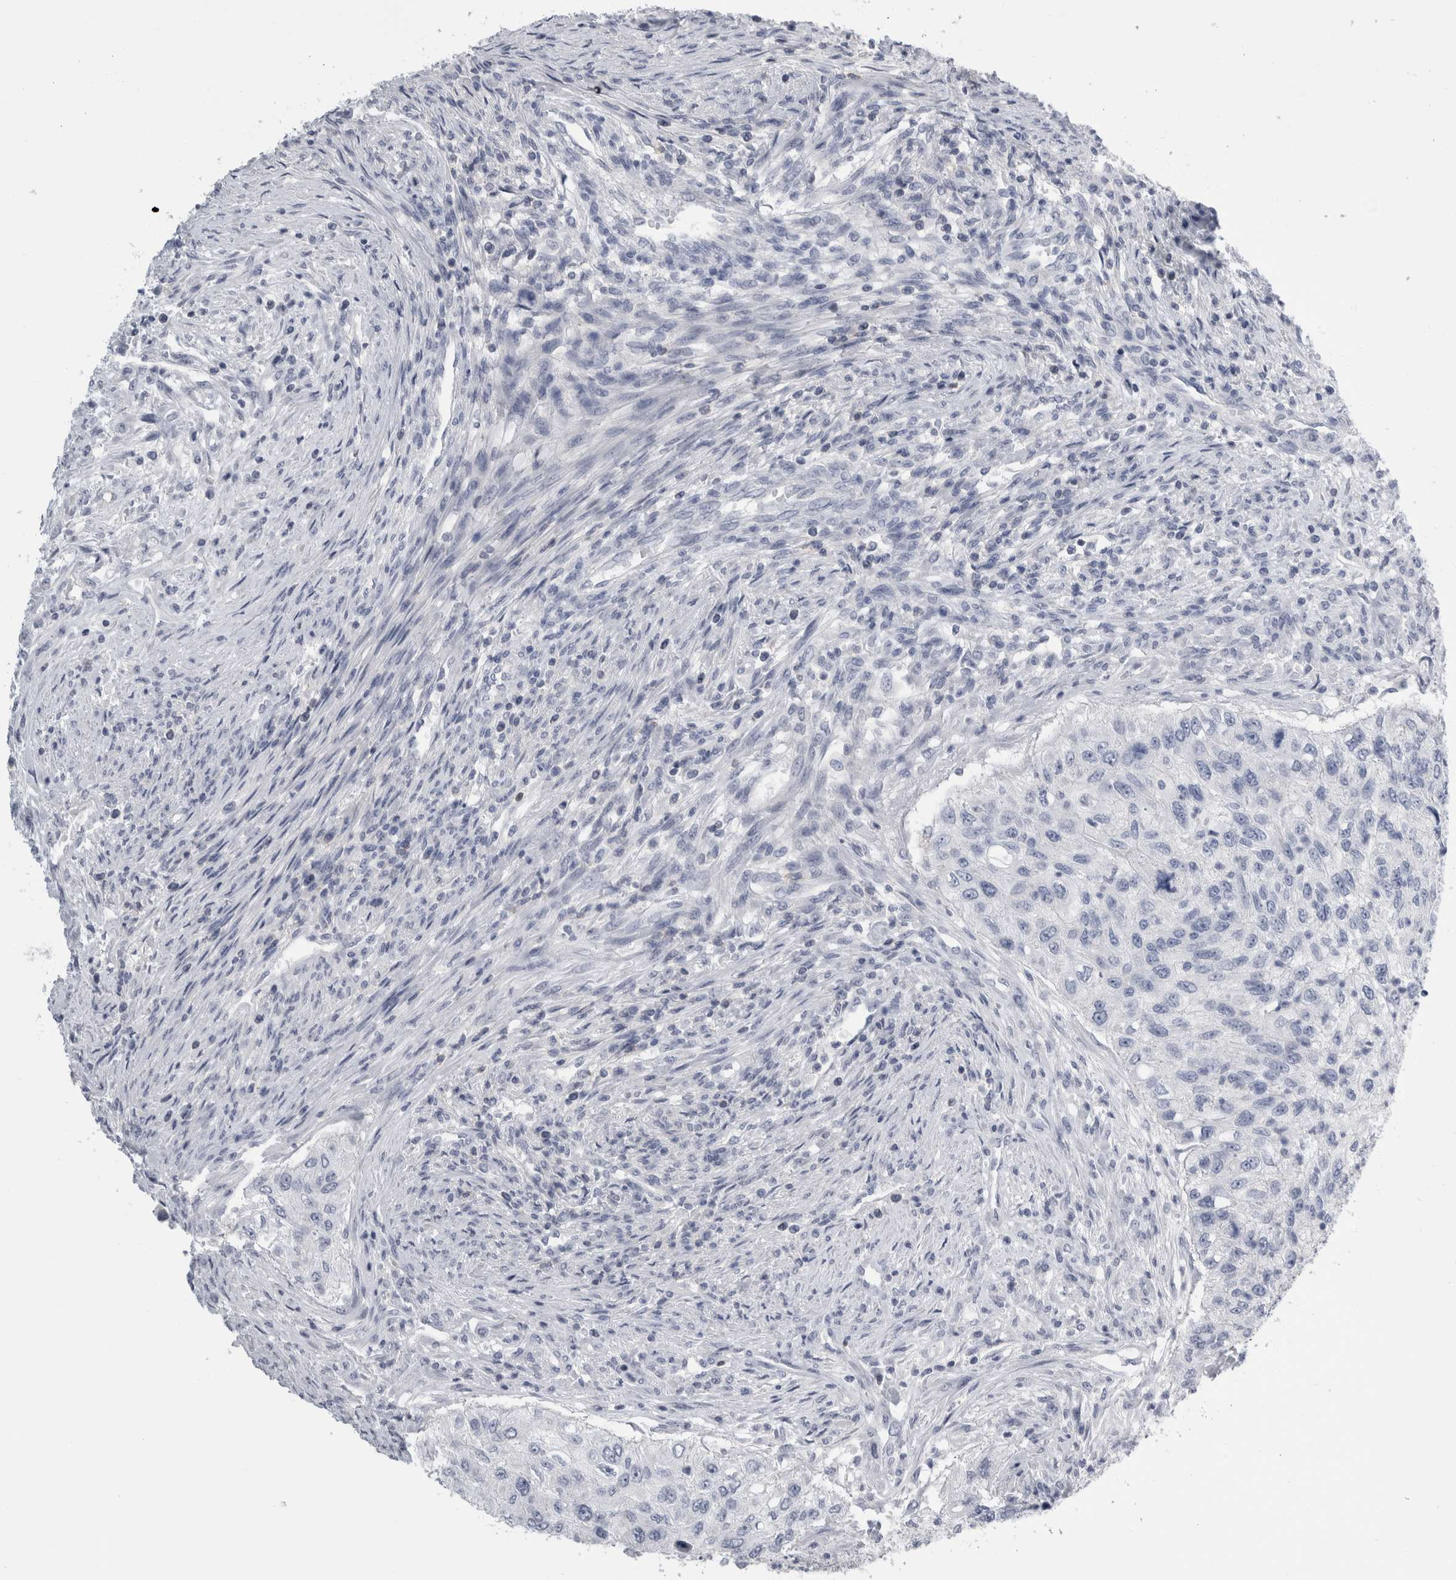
{"staining": {"intensity": "negative", "quantity": "none", "location": "none"}, "tissue": "urothelial cancer", "cell_type": "Tumor cells", "image_type": "cancer", "snomed": [{"axis": "morphology", "description": "Urothelial carcinoma, High grade"}, {"axis": "topography", "description": "Urinary bladder"}], "caption": "Urothelial carcinoma (high-grade) was stained to show a protein in brown. There is no significant staining in tumor cells.", "gene": "ANKFY1", "patient": {"sex": "female", "age": 60}}